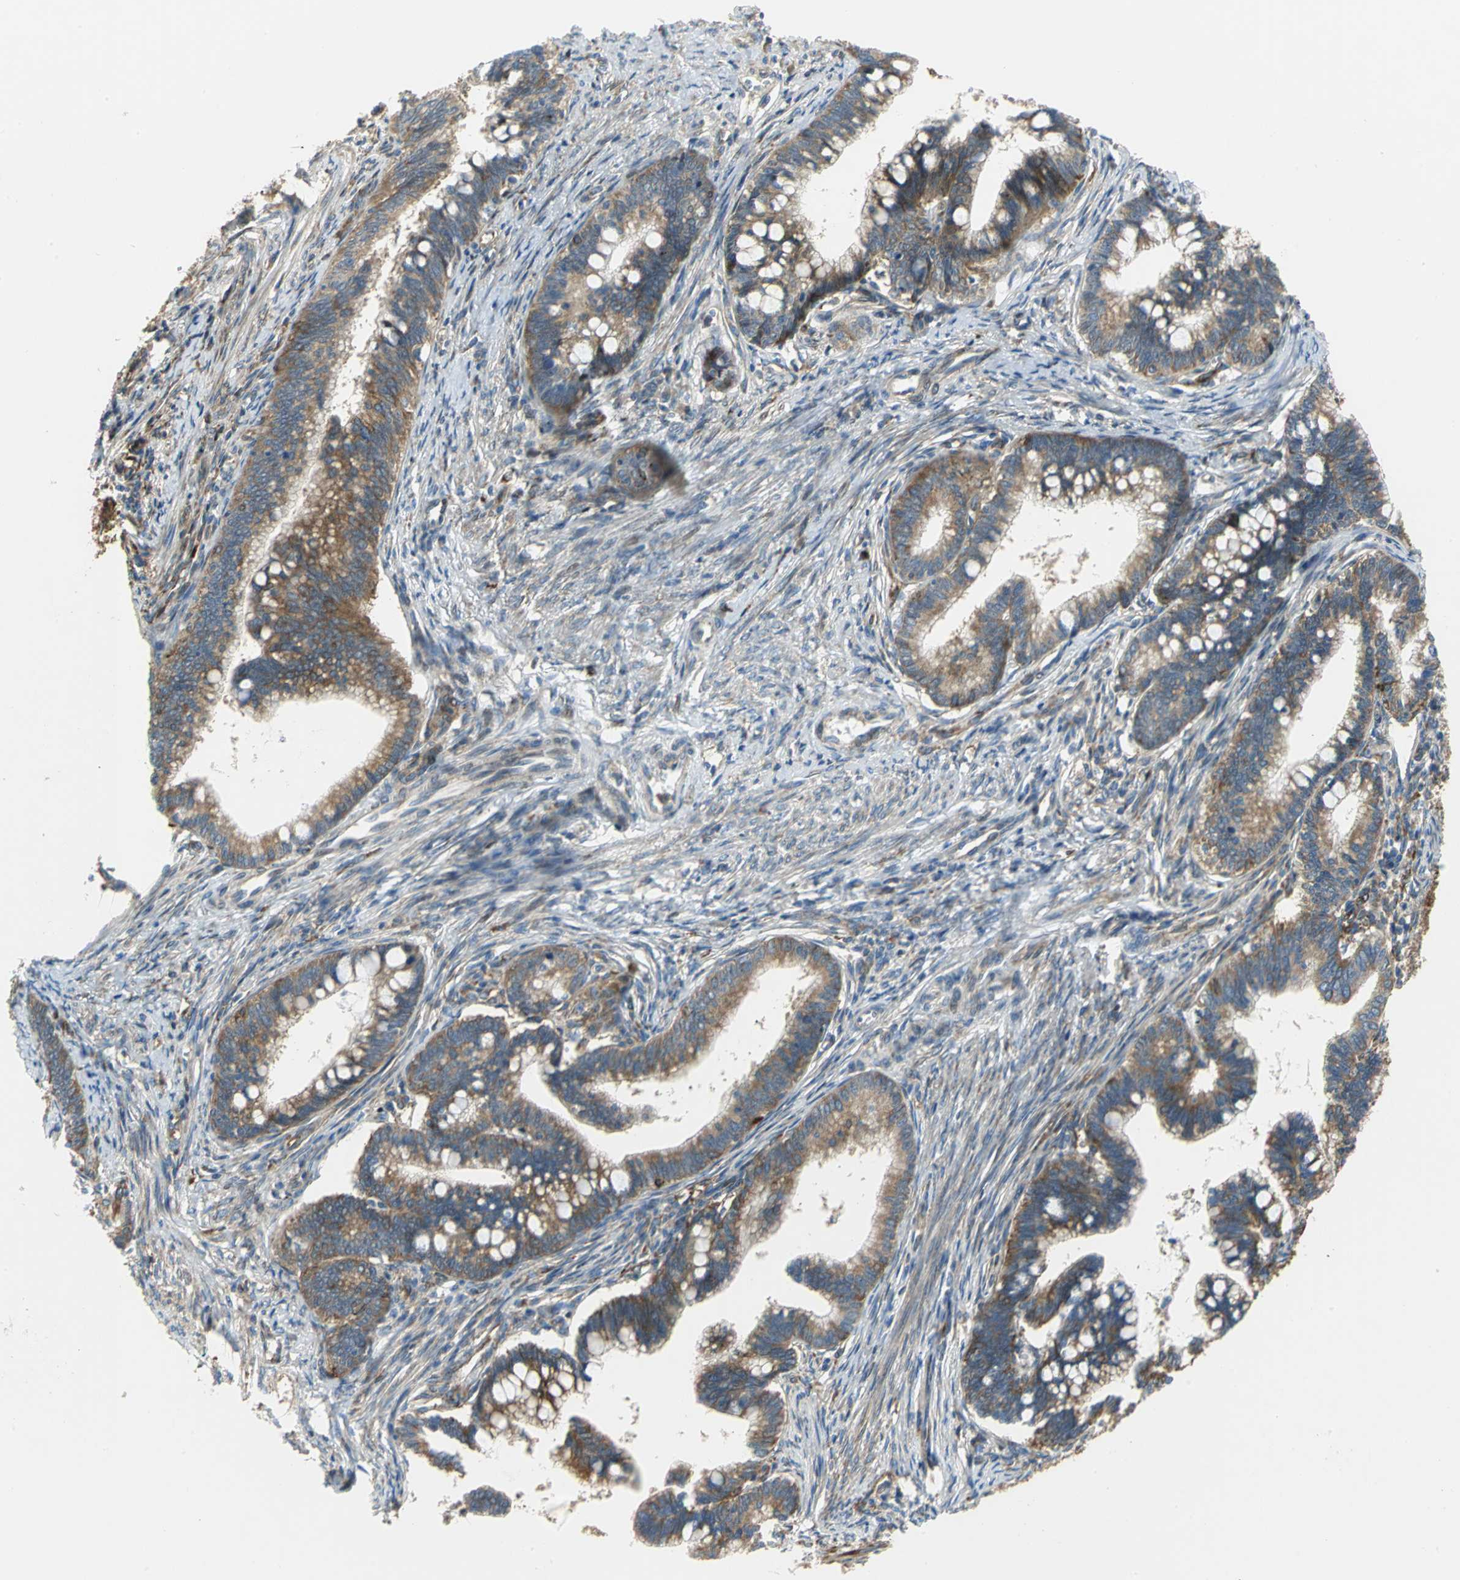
{"staining": {"intensity": "moderate", "quantity": ">75%", "location": "cytoplasmic/membranous"}, "tissue": "cervical cancer", "cell_type": "Tumor cells", "image_type": "cancer", "snomed": [{"axis": "morphology", "description": "Adenocarcinoma, NOS"}, {"axis": "topography", "description": "Cervix"}], "caption": "Cervical cancer tissue shows moderate cytoplasmic/membranous staining in approximately >75% of tumor cells The staining was performed using DAB, with brown indicating positive protein expression. Nuclei are stained blue with hematoxylin.", "gene": "YBX1", "patient": {"sex": "female", "age": 36}}